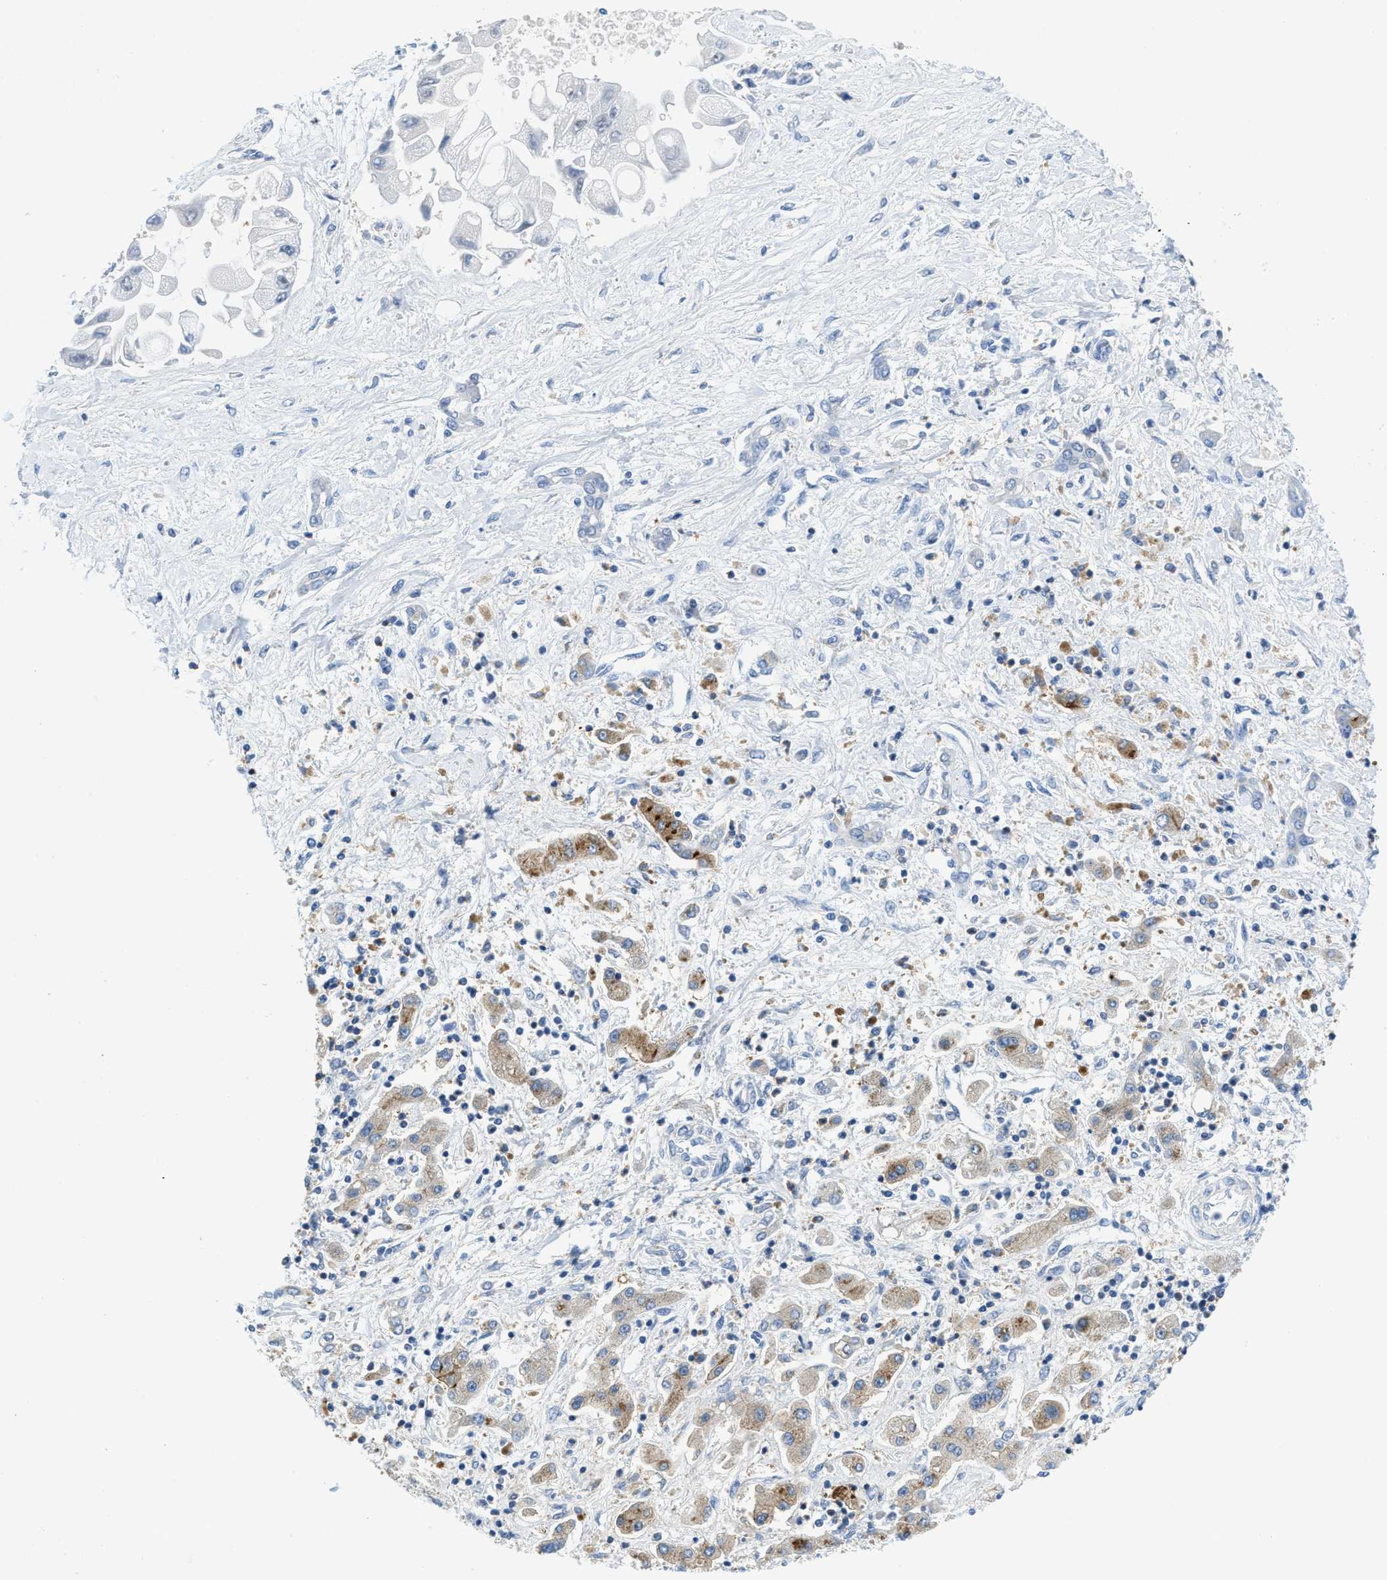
{"staining": {"intensity": "negative", "quantity": "none", "location": "none"}, "tissue": "liver cancer", "cell_type": "Tumor cells", "image_type": "cancer", "snomed": [{"axis": "morphology", "description": "Cholangiocarcinoma"}, {"axis": "topography", "description": "Liver"}], "caption": "Immunohistochemistry photomicrograph of human liver cancer (cholangiocarcinoma) stained for a protein (brown), which exhibits no expression in tumor cells.", "gene": "FAM151A", "patient": {"sex": "male", "age": 50}}